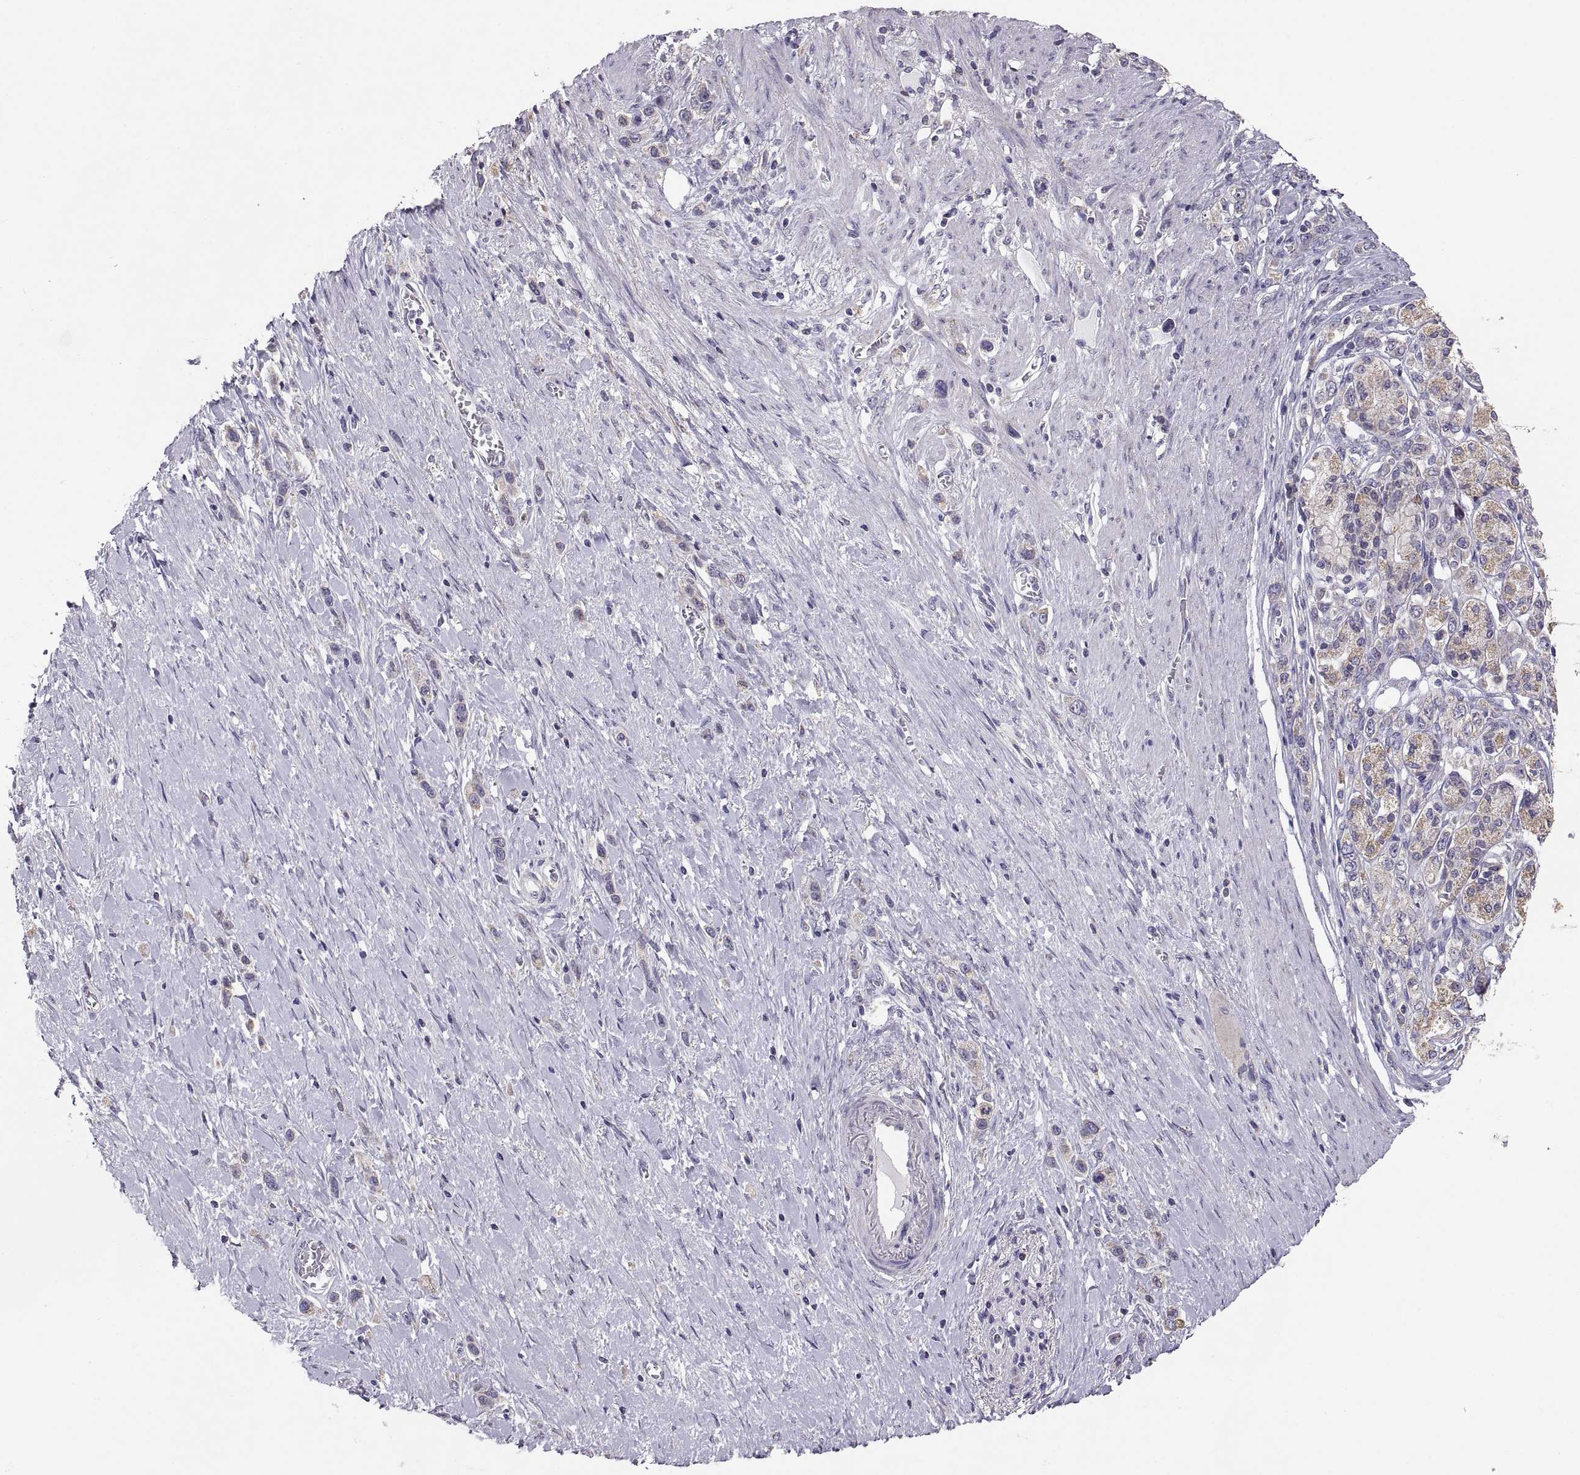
{"staining": {"intensity": "weak", "quantity": "25%-75%", "location": "cytoplasmic/membranous"}, "tissue": "stomach cancer", "cell_type": "Tumor cells", "image_type": "cancer", "snomed": [{"axis": "morphology", "description": "Normal tissue, NOS"}, {"axis": "morphology", "description": "Adenocarcinoma, NOS"}, {"axis": "morphology", "description": "Adenocarcinoma, High grade"}, {"axis": "topography", "description": "Stomach, upper"}, {"axis": "topography", "description": "Stomach"}], "caption": "Human stomach cancer (adenocarcinoma) stained with a brown dye reveals weak cytoplasmic/membranous positive expression in approximately 25%-75% of tumor cells.", "gene": "TNNC1", "patient": {"sex": "female", "age": 65}}